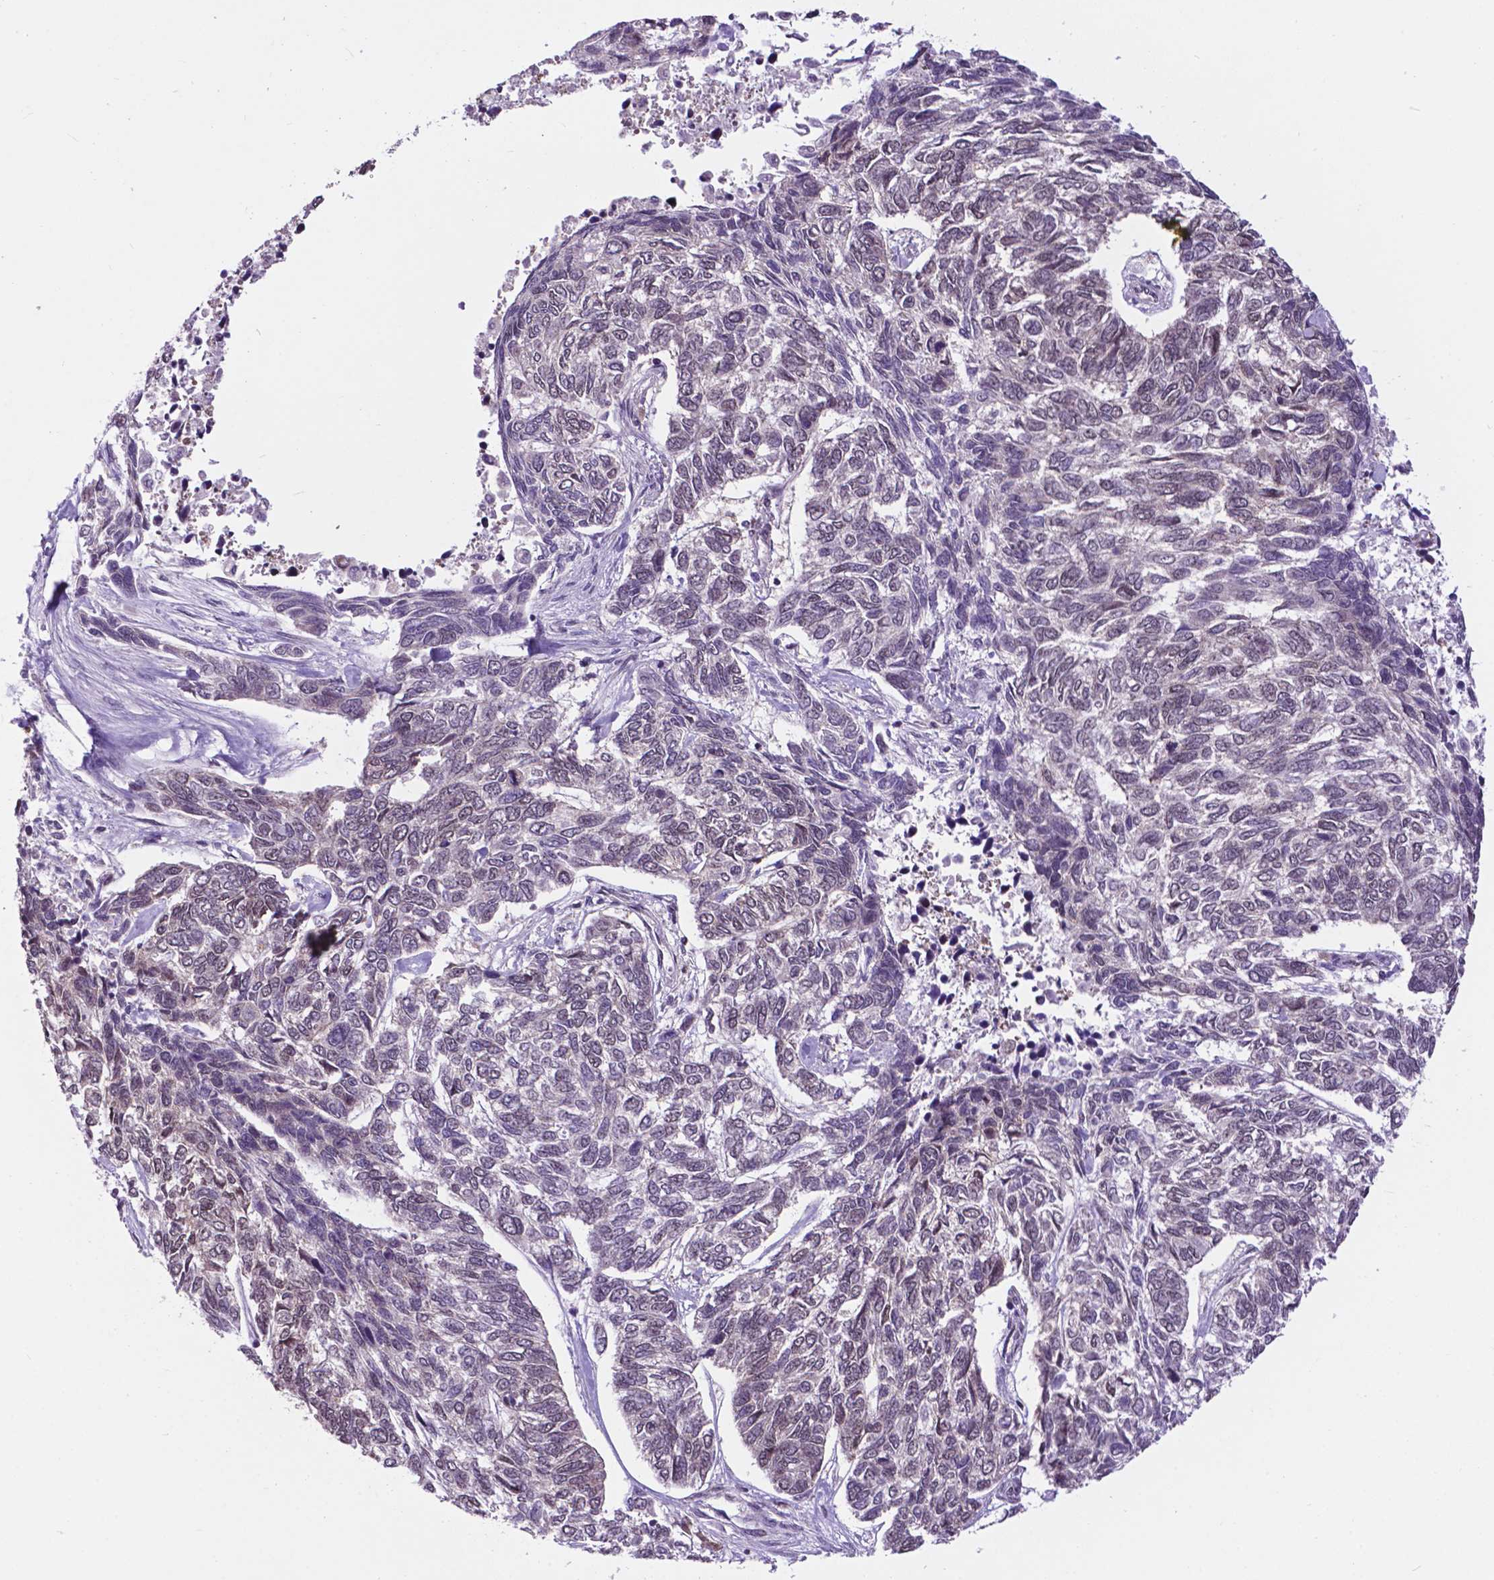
{"staining": {"intensity": "negative", "quantity": "none", "location": "none"}, "tissue": "skin cancer", "cell_type": "Tumor cells", "image_type": "cancer", "snomed": [{"axis": "morphology", "description": "Basal cell carcinoma"}, {"axis": "topography", "description": "Skin"}], "caption": "Skin cancer was stained to show a protein in brown. There is no significant staining in tumor cells.", "gene": "FAF1", "patient": {"sex": "female", "age": 65}}